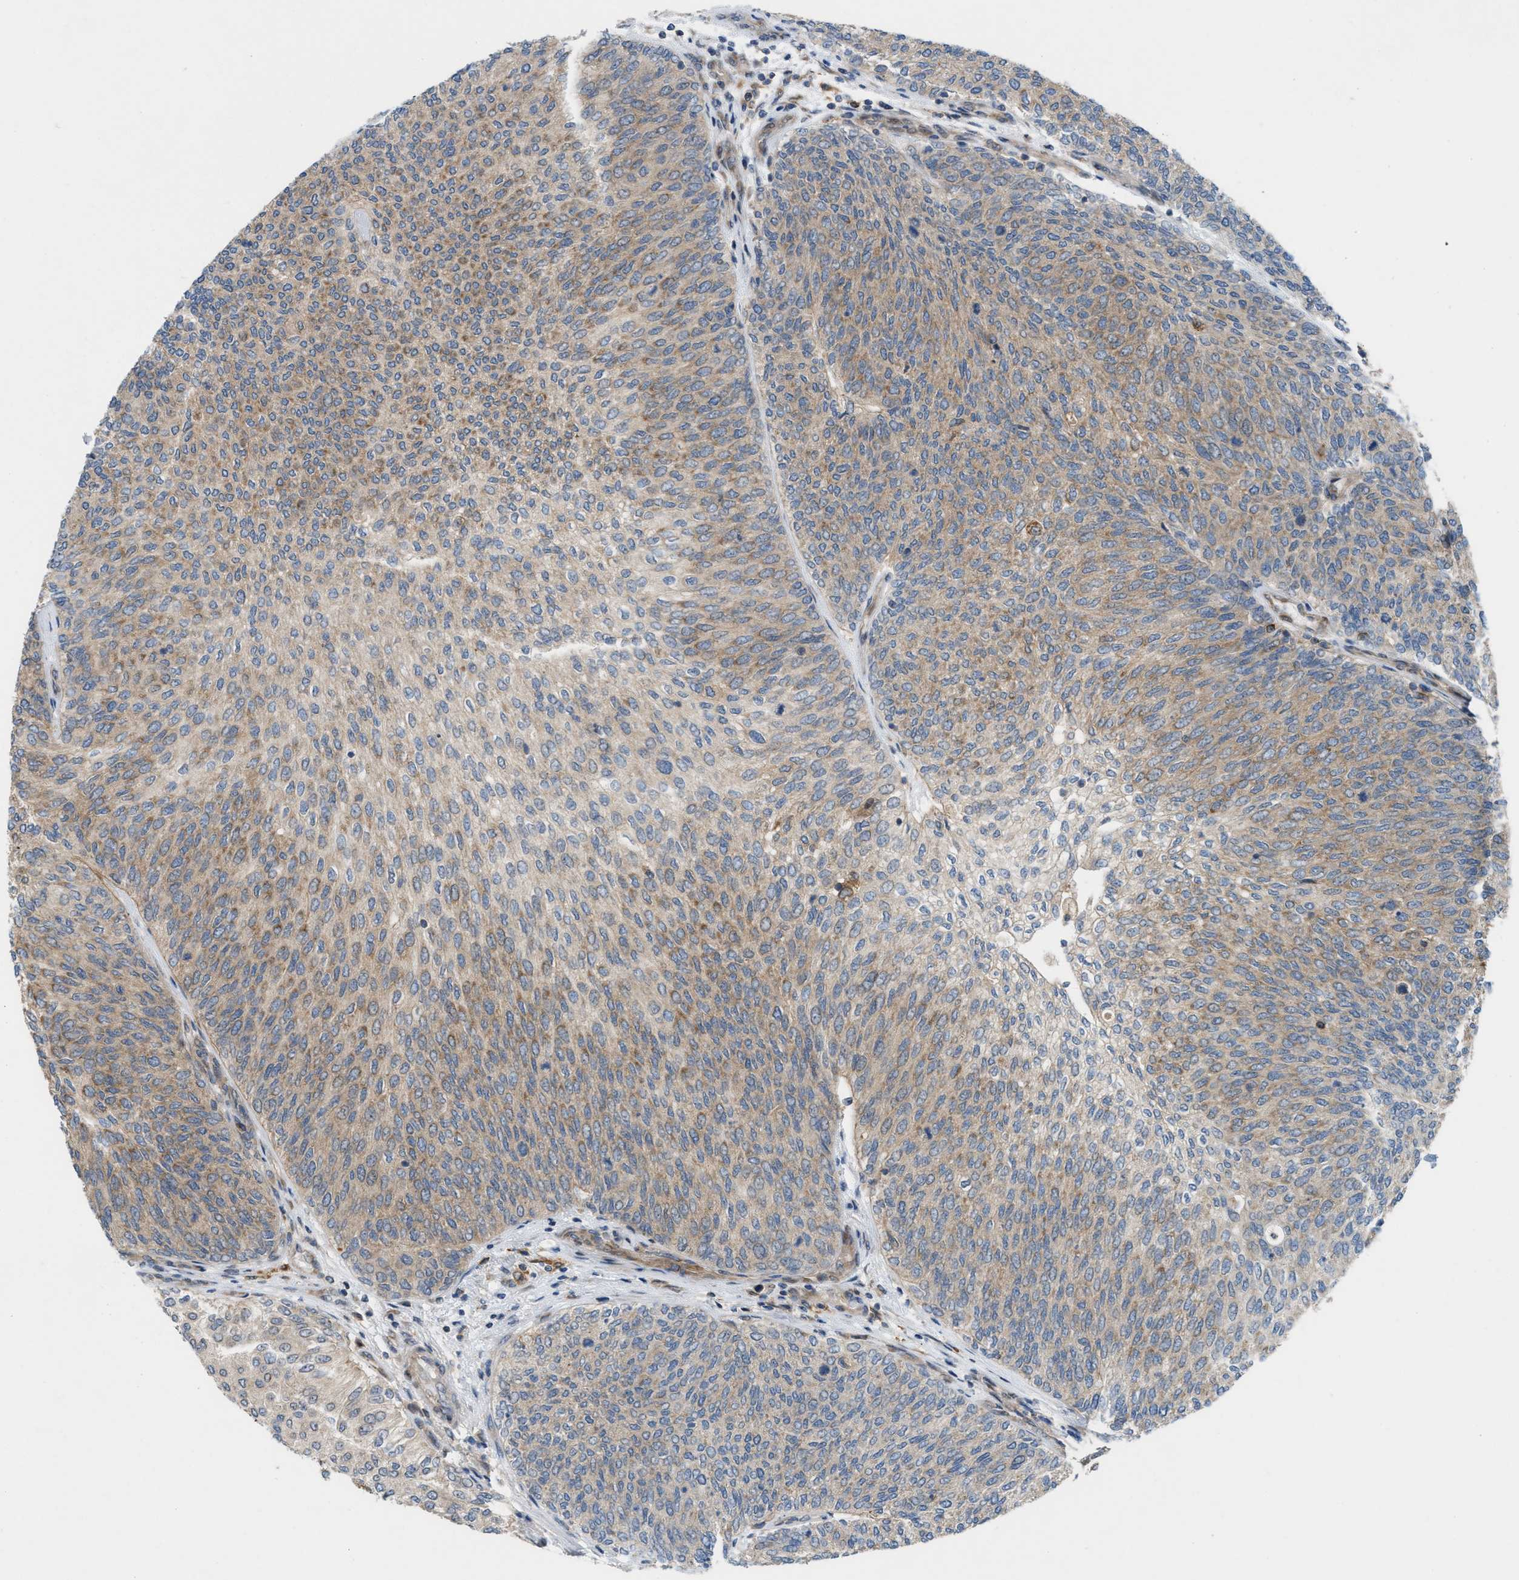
{"staining": {"intensity": "weak", "quantity": "25%-75%", "location": "cytoplasmic/membranous"}, "tissue": "urothelial cancer", "cell_type": "Tumor cells", "image_type": "cancer", "snomed": [{"axis": "morphology", "description": "Urothelial carcinoma, Low grade"}, {"axis": "topography", "description": "Urinary bladder"}], "caption": "Tumor cells exhibit weak cytoplasmic/membranous expression in about 25%-75% of cells in urothelial cancer. Nuclei are stained in blue.", "gene": "CYB5D1", "patient": {"sex": "female", "age": 79}}